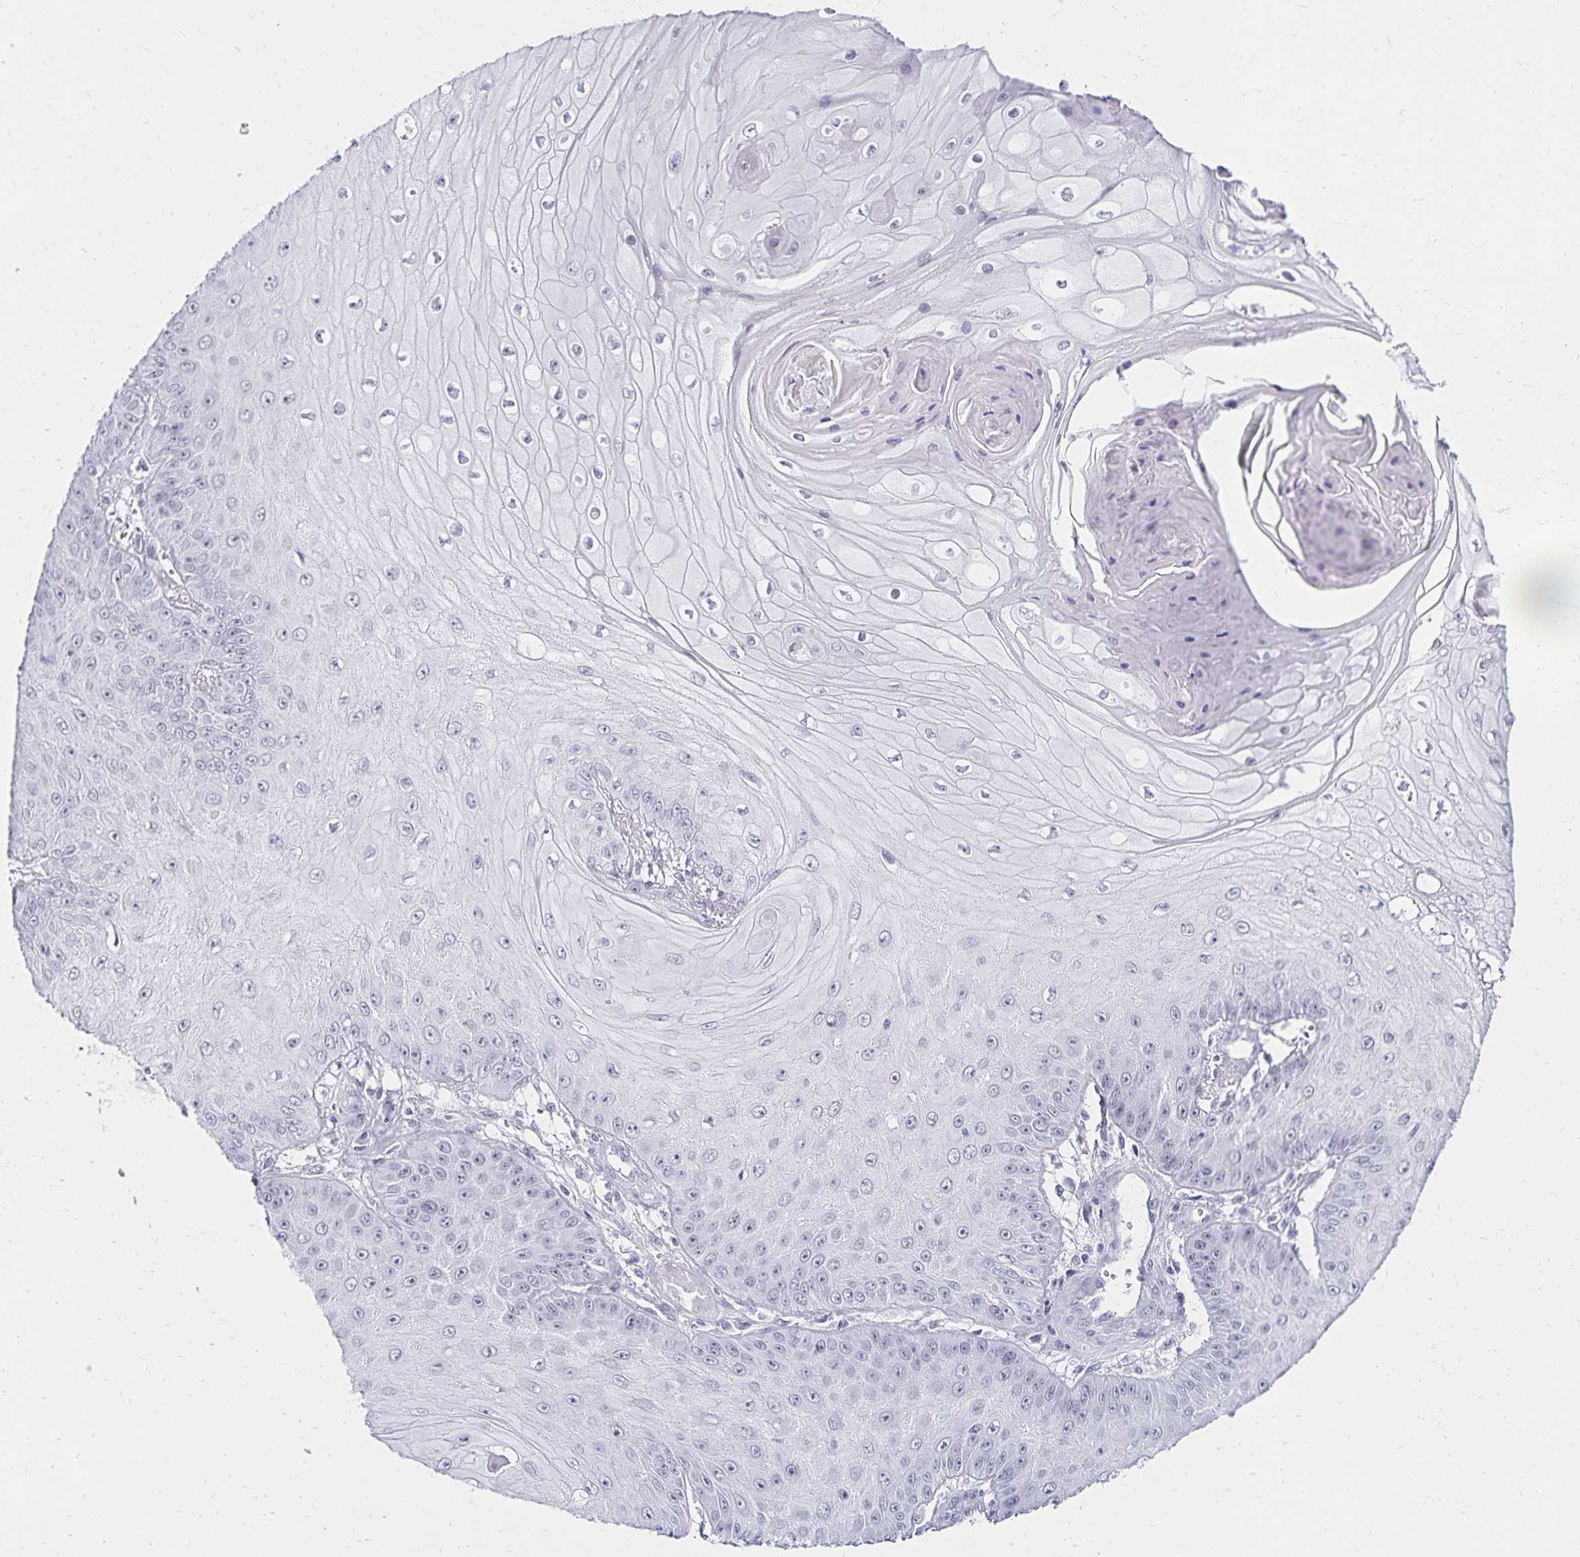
{"staining": {"intensity": "negative", "quantity": "none", "location": "none"}, "tissue": "skin cancer", "cell_type": "Tumor cells", "image_type": "cancer", "snomed": [{"axis": "morphology", "description": "Squamous cell carcinoma, NOS"}, {"axis": "topography", "description": "Skin"}], "caption": "High magnification brightfield microscopy of skin cancer stained with DAB (3,3'-diaminobenzidine) (brown) and counterstained with hematoxylin (blue): tumor cells show no significant staining.", "gene": "C20orf85", "patient": {"sex": "male", "age": 70}}